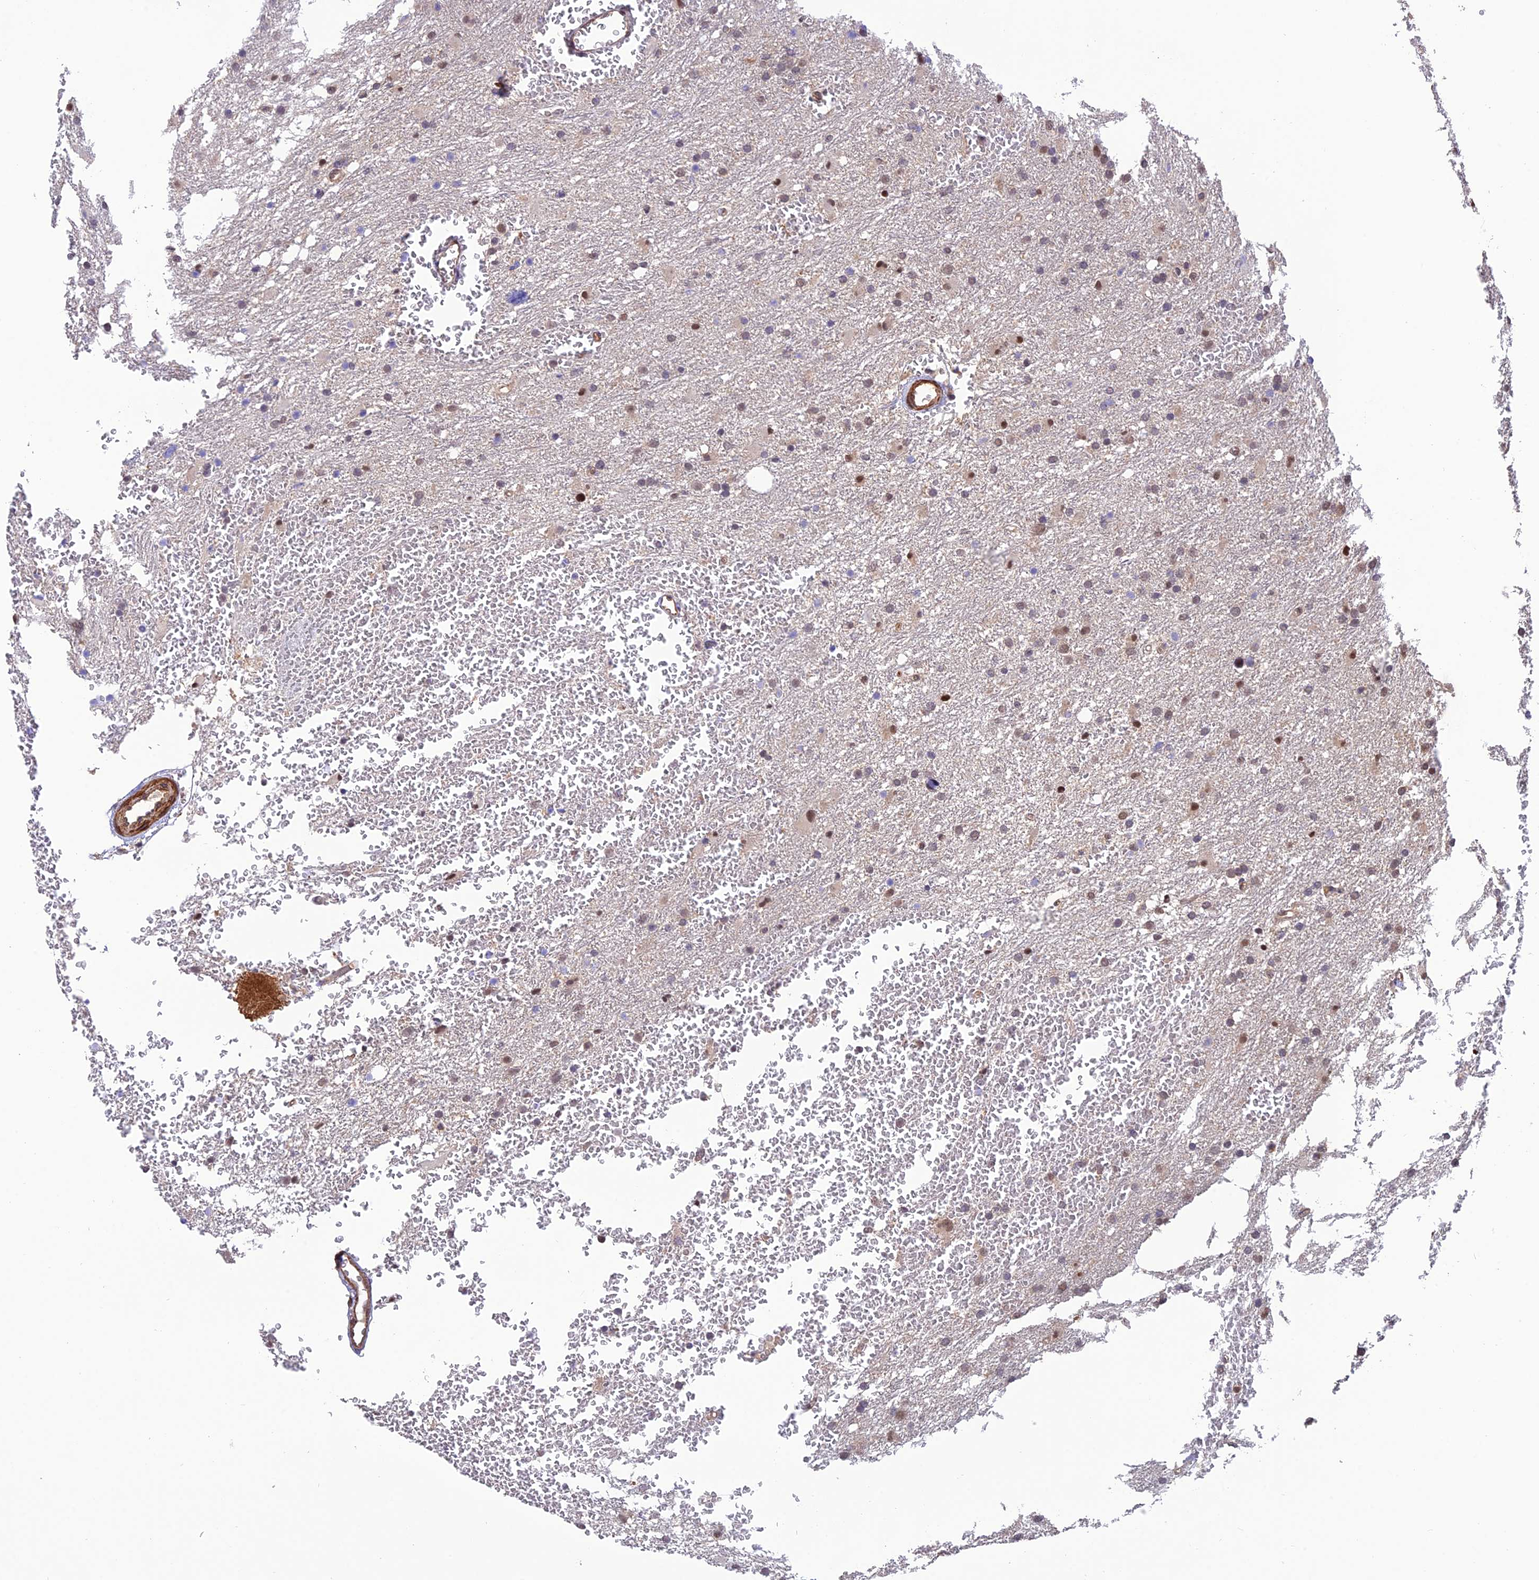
{"staining": {"intensity": "weak", "quantity": "25%-75%", "location": "nuclear"}, "tissue": "glioma", "cell_type": "Tumor cells", "image_type": "cancer", "snomed": [{"axis": "morphology", "description": "Glioma, malignant, High grade"}, {"axis": "topography", "description": "Cerebral cortex"}], "caption": "This photomicrograph reveals immunohistochemistry staining of malignant glioma (high-grade), with low weak nuclear expression in about 25%-75% of tumor cells.", "gene": "PSMB3", "patient": {"sex": "female", "age": 36}}